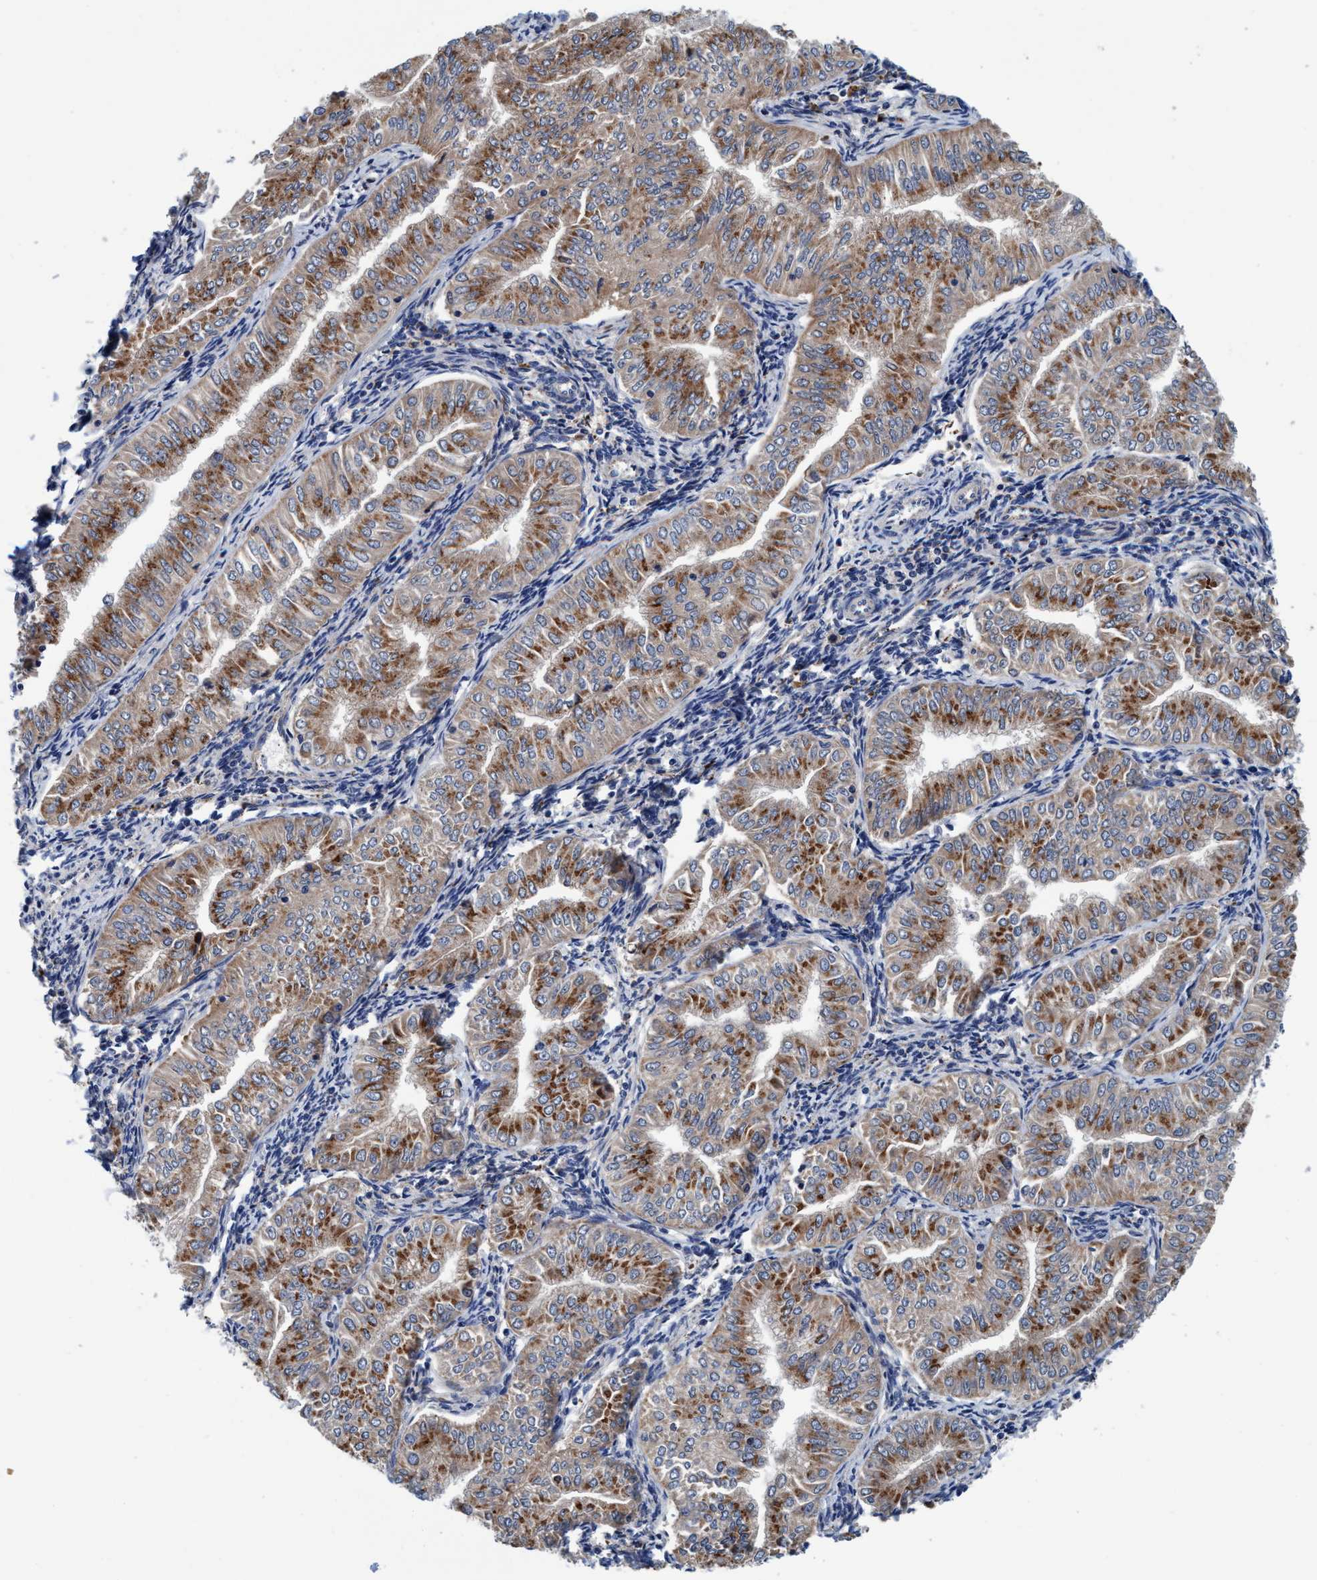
{"staining": {"intensity": "moderate", "quantity": ">75%", "location": "cytoplasmic/membranous"}, "tissue": "endometrial cancer", "cell_type": "Tumor cells", "image_type": "cancer", "snomed": [{"axis": "morphology", "description": "Normal tissue, NOS"}, {"axis": "morphology", "description": "Adenocarcinoma, NOS"}, {"axis": "topography", "description": "Endometrium"}], "caption": "Protein positivity by immunohistochemistry shows moderate cytoplasmic/membranous staining in about >75% of tumor cells in endometrial adenocarcinoma.", "gene": "ENDOG", "patient": {"sex": "female", "age": 53}}